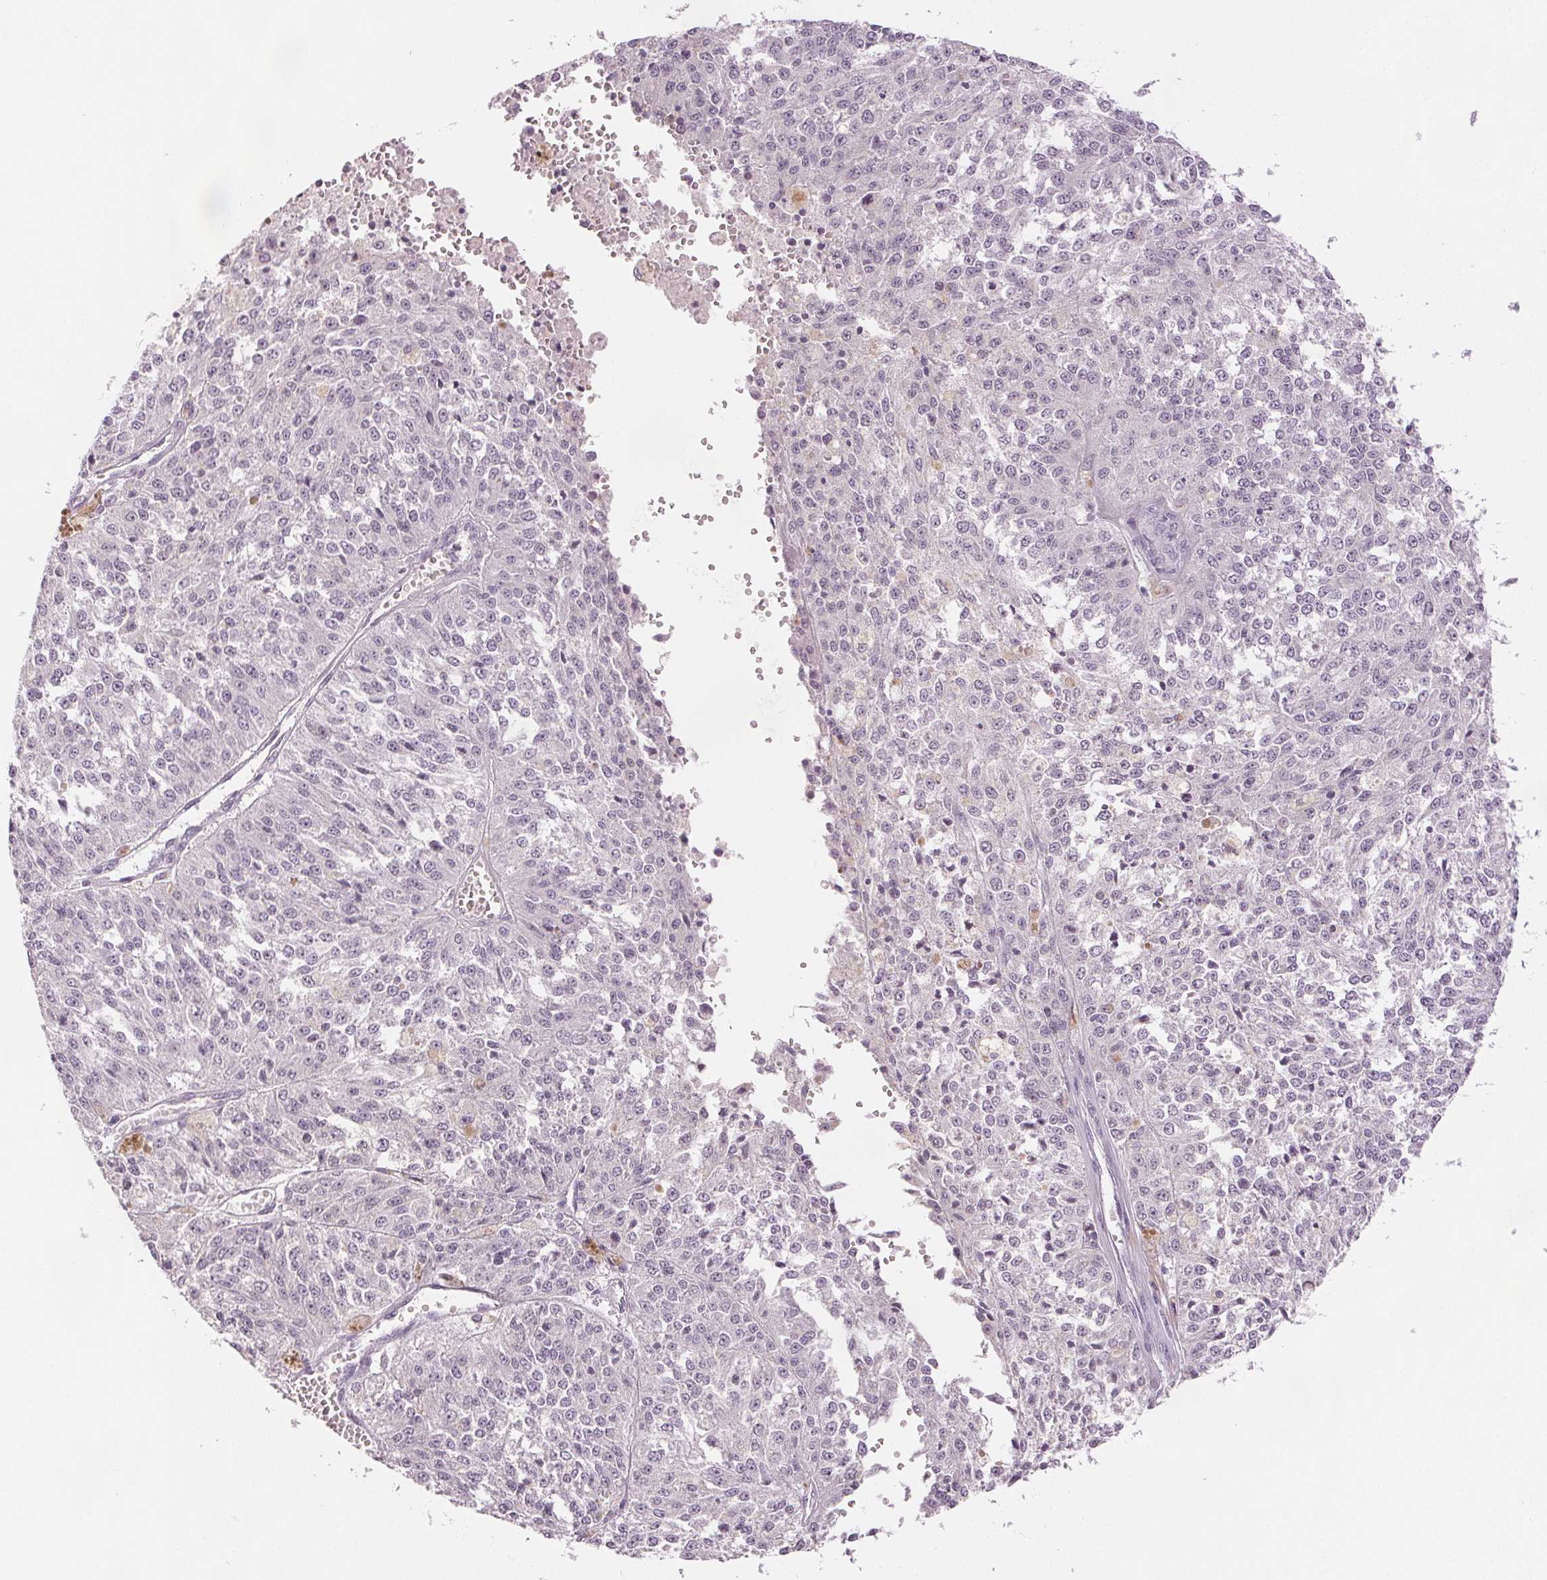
{"staining": {"intensity": "negative", "quantity": "none", "location": "none"}, "tissue": "melanoma", "cell_type": "Tumor cells", "image_type": "cancer", "snomed": [{"axis": "morphology", "description": "Malignant melanoma, Metastatic site"}, {"axis": "topography", "description": "Lymph node"}], "caption": "Immunohistochemistry of human malignant melanoma (metastatic site) displays no staining in tumor cells.", "gene": "SCGN", "patient": {"sex": "female", "age": 64}}